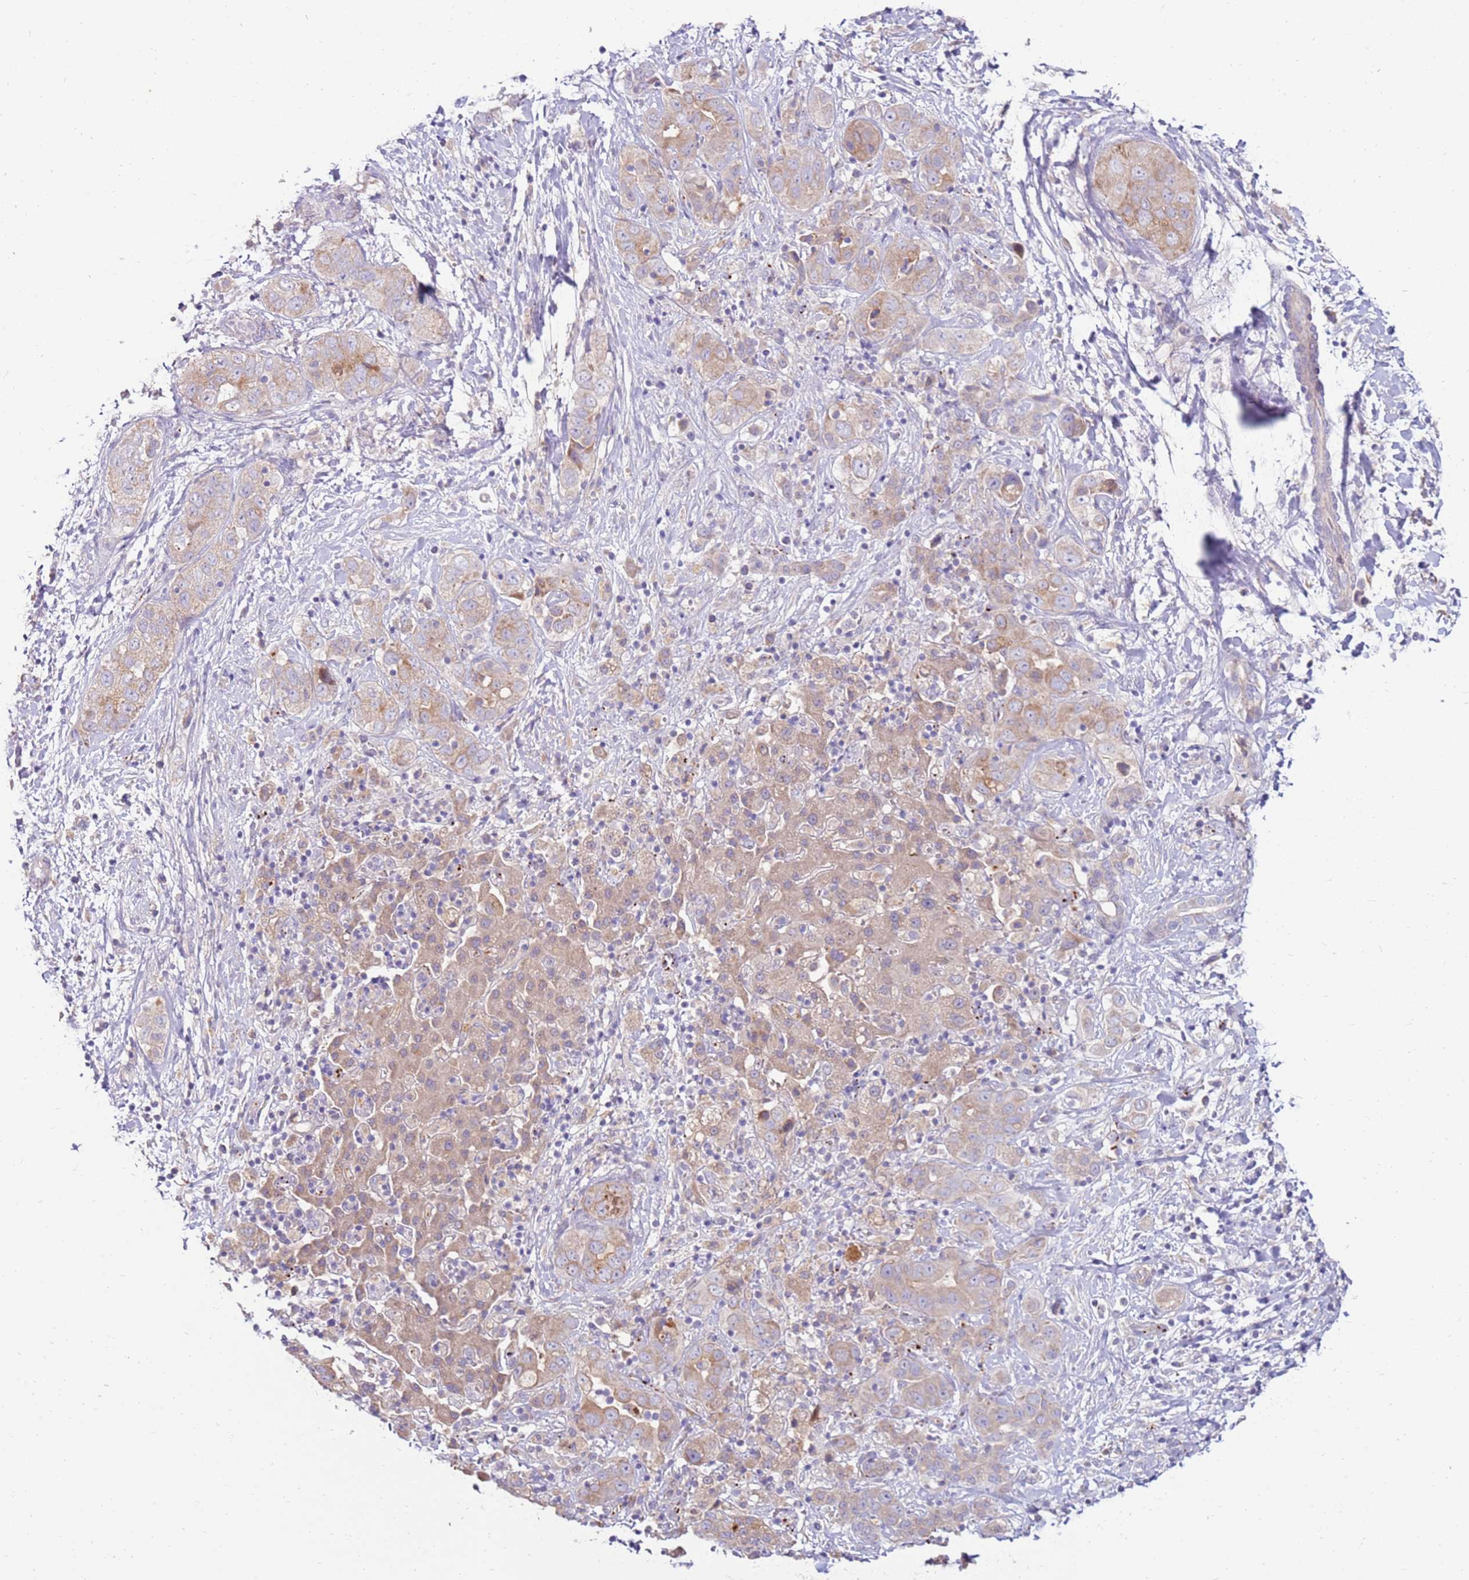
{"staining": {"intensity": "moderate", "quantity": "25%-75%", "location": "cytoplasmic/membranous"}, "tissue": "liver cancer", "cell_type": "Tumor cells", "image_type": "cancer", "snomed": [{"axis": "morphology", "description": "Cholangiocarcinoma"}, {"axis": "topography", "description": "Liver"}], "caption": "A histopathology image showing moderate cytoplasmic/membranous expression in approximately 25%-75% of tumor cells in liver cancer (cholangiocarcinoma), as visualized by brown immunohistochemical staining.", "gene": "SLC44A4", "patient": {"sex": "female", "age": 52}}